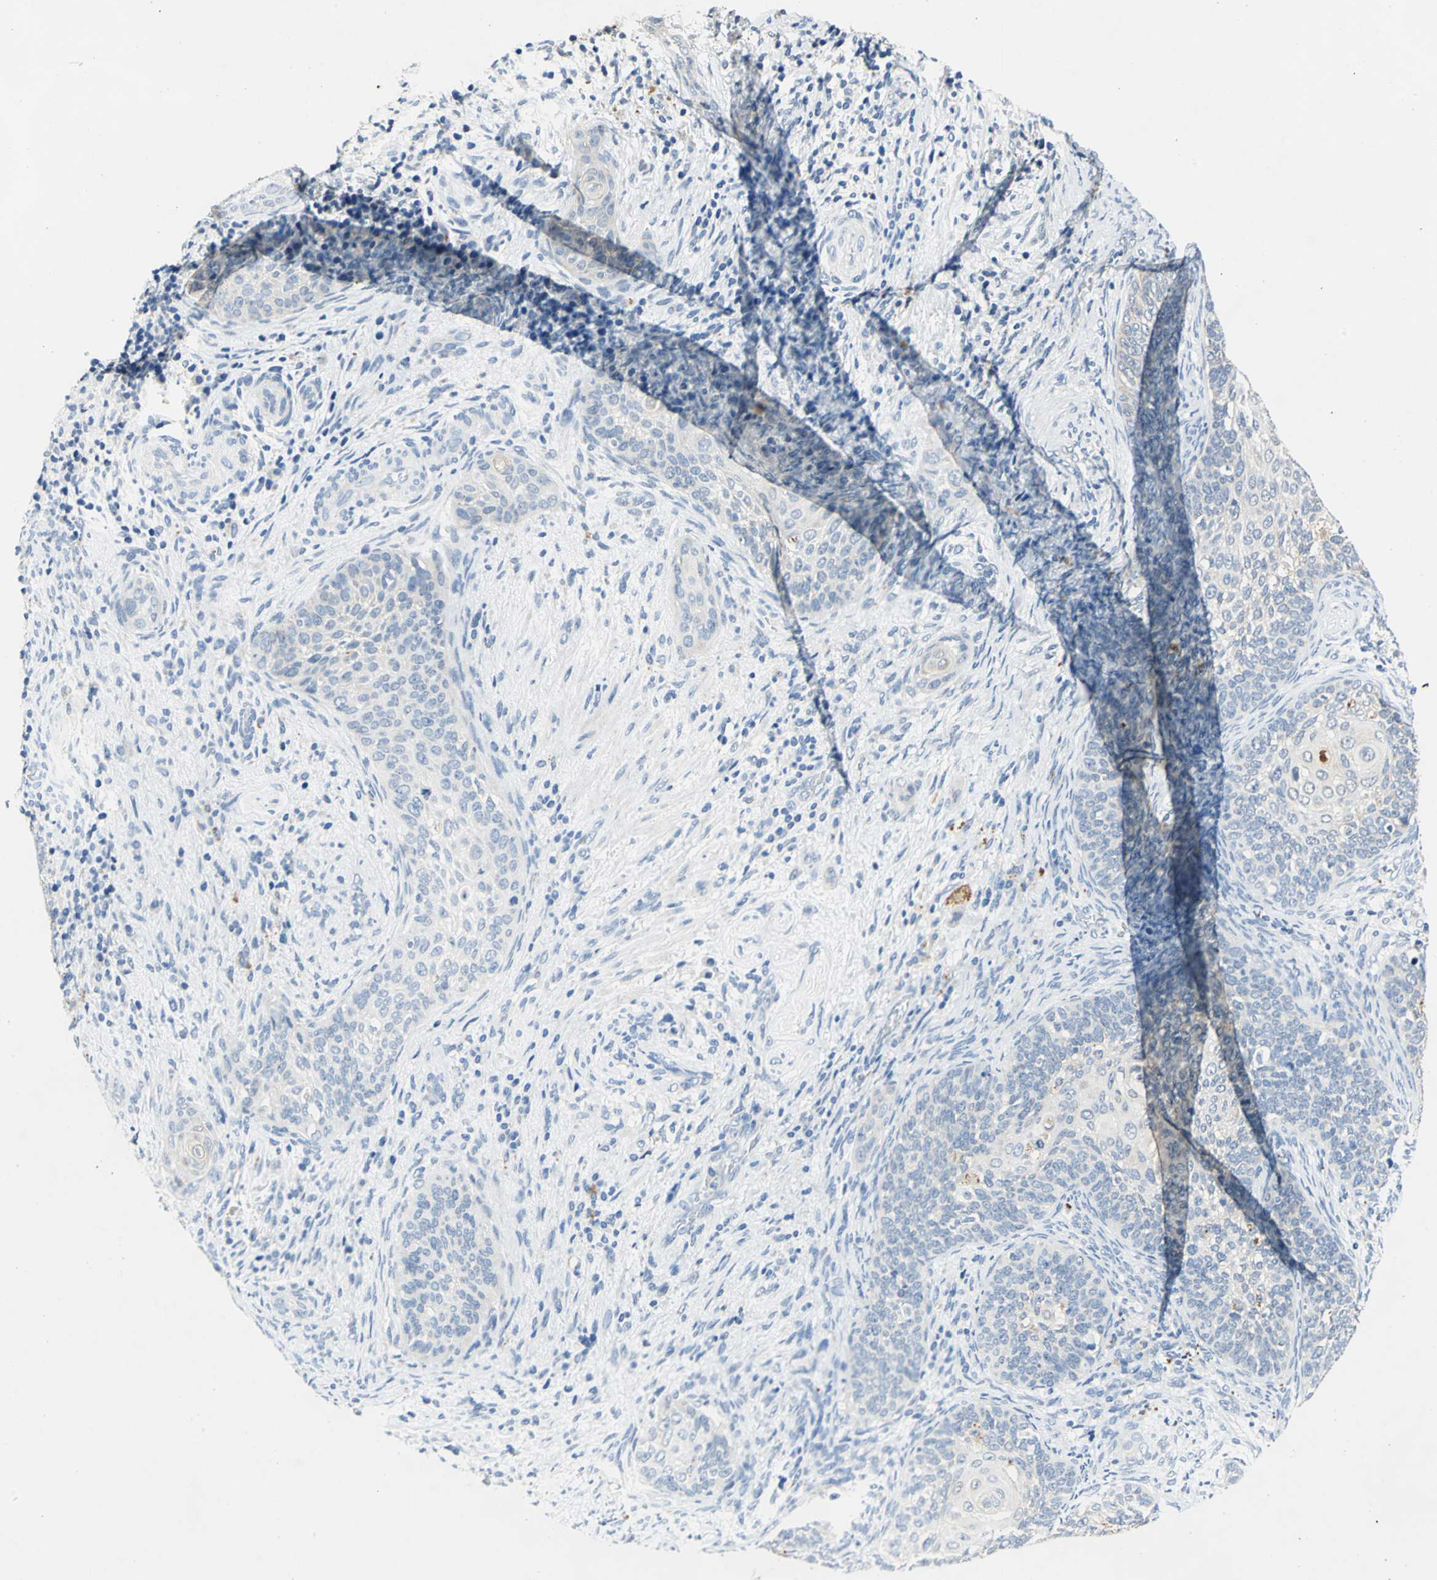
{"staining": {"intensity": "weak", "quantity": ">75%", "location": "cytoplasmic/membranous"}, "tissue": "cervical cancer", "cell_type": "Tumor cells", "image_type": "cancer", "snomed": [{"axis": "morphology", "description": "Squamous cell carcinoma, NOS"}, {"axis": "topography", "description": "Cervix"}], "caption": "Weak cytoplasmic/membranous expression is appreciated in about >75% of tumor cells in cervical cancer (squamous cell carcinoma). (Stains: DAB (3,3'-diaminobenzidine) in brown, nuclei in blue, Microscopy: brightfield microscopy at high magnification).", "gene": "RASD2", "patient": {"sex": "female", "age": 33}}